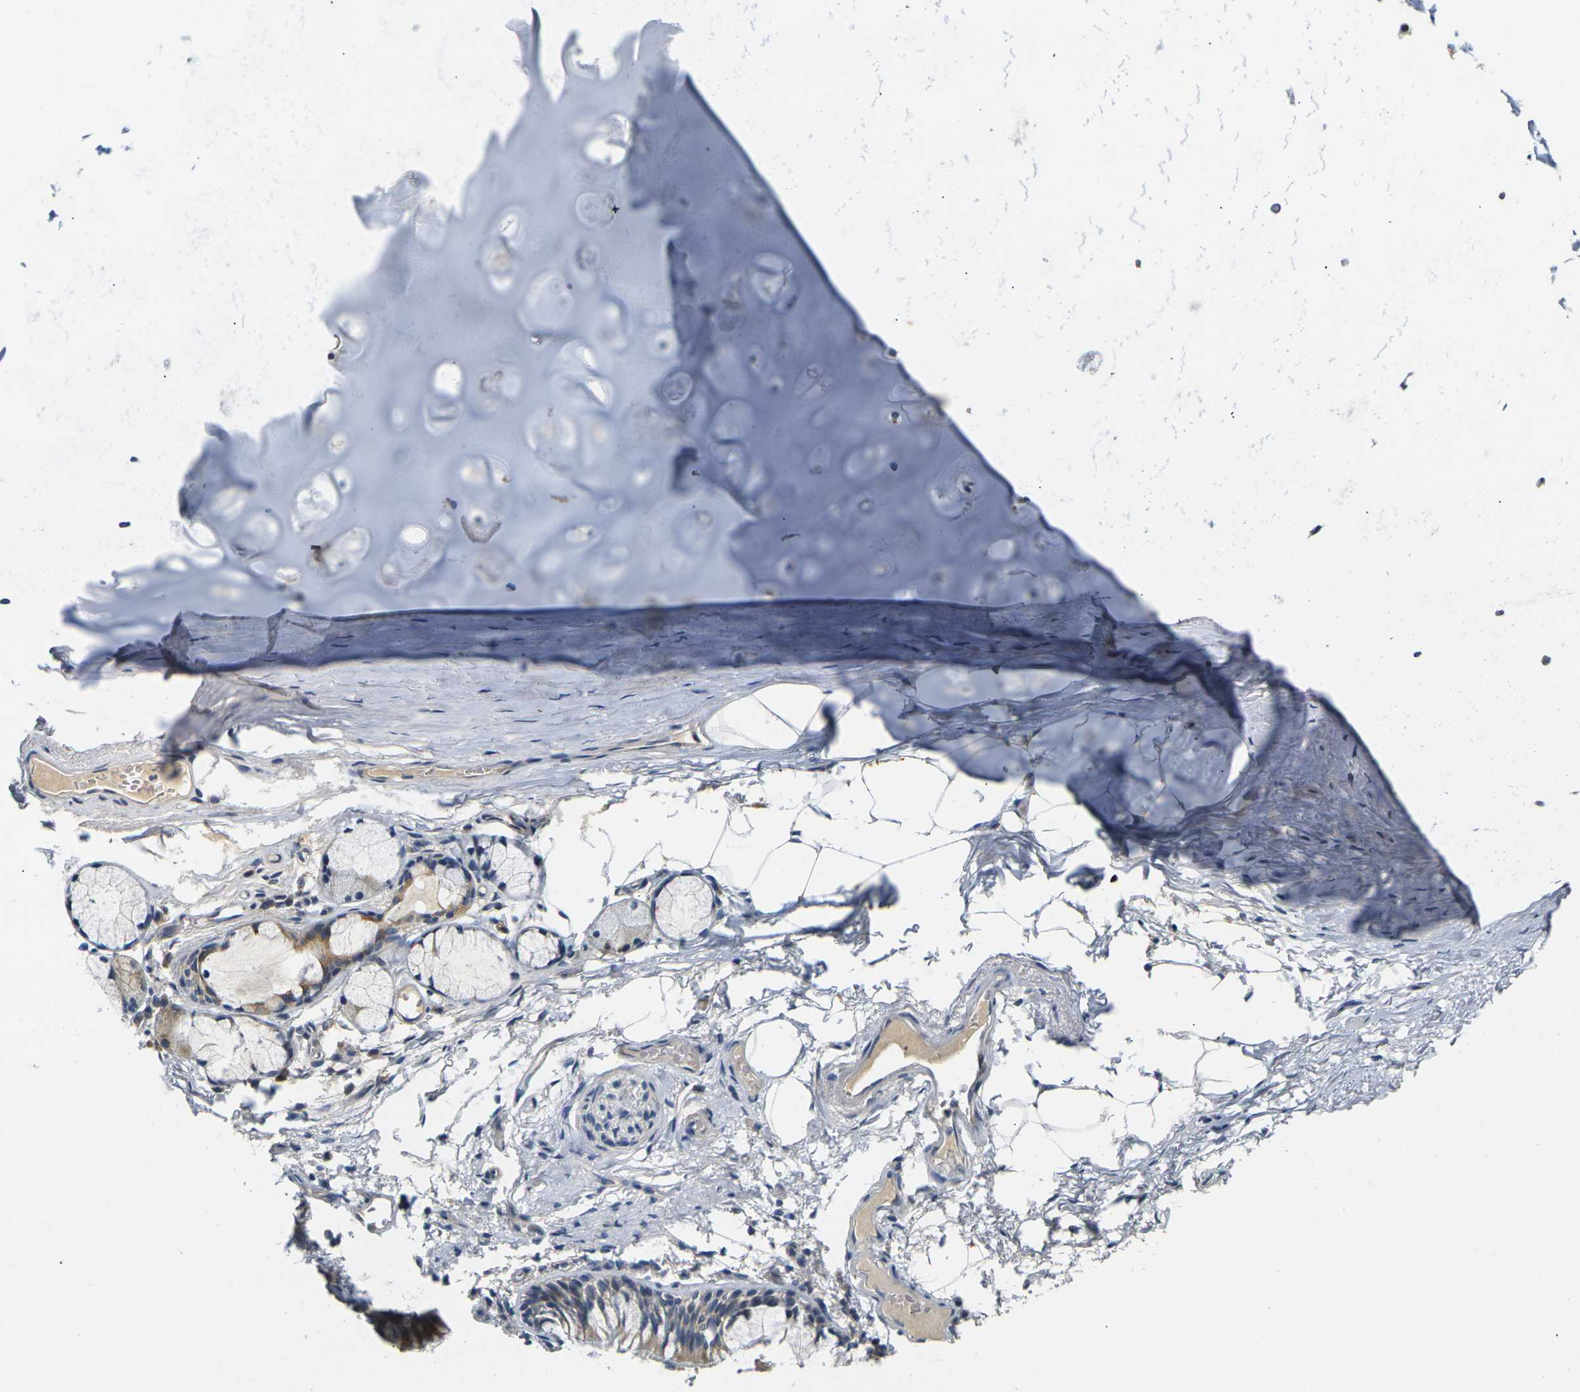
{"staining": {"intensity": "negative", "quantity": "none", "location": "none"}, "tissue": "adipose tissue", "cell_type": "Adipocytes", "image_type": "normal", "snomed": [{"axis": "morphology", "description": "Normal tissue, NOS"}, {"axis": "topography", "description": "Cartilage tissue"}, {"axis": "topography", "description": "Bronchus"}], "caption": "Immunohistochemical staining of normal human adipose tissue demonstrates no significant expression in adipocytes.", "gene": "SHISAL2B", "patient": {"sex": "female", "age": 73}}